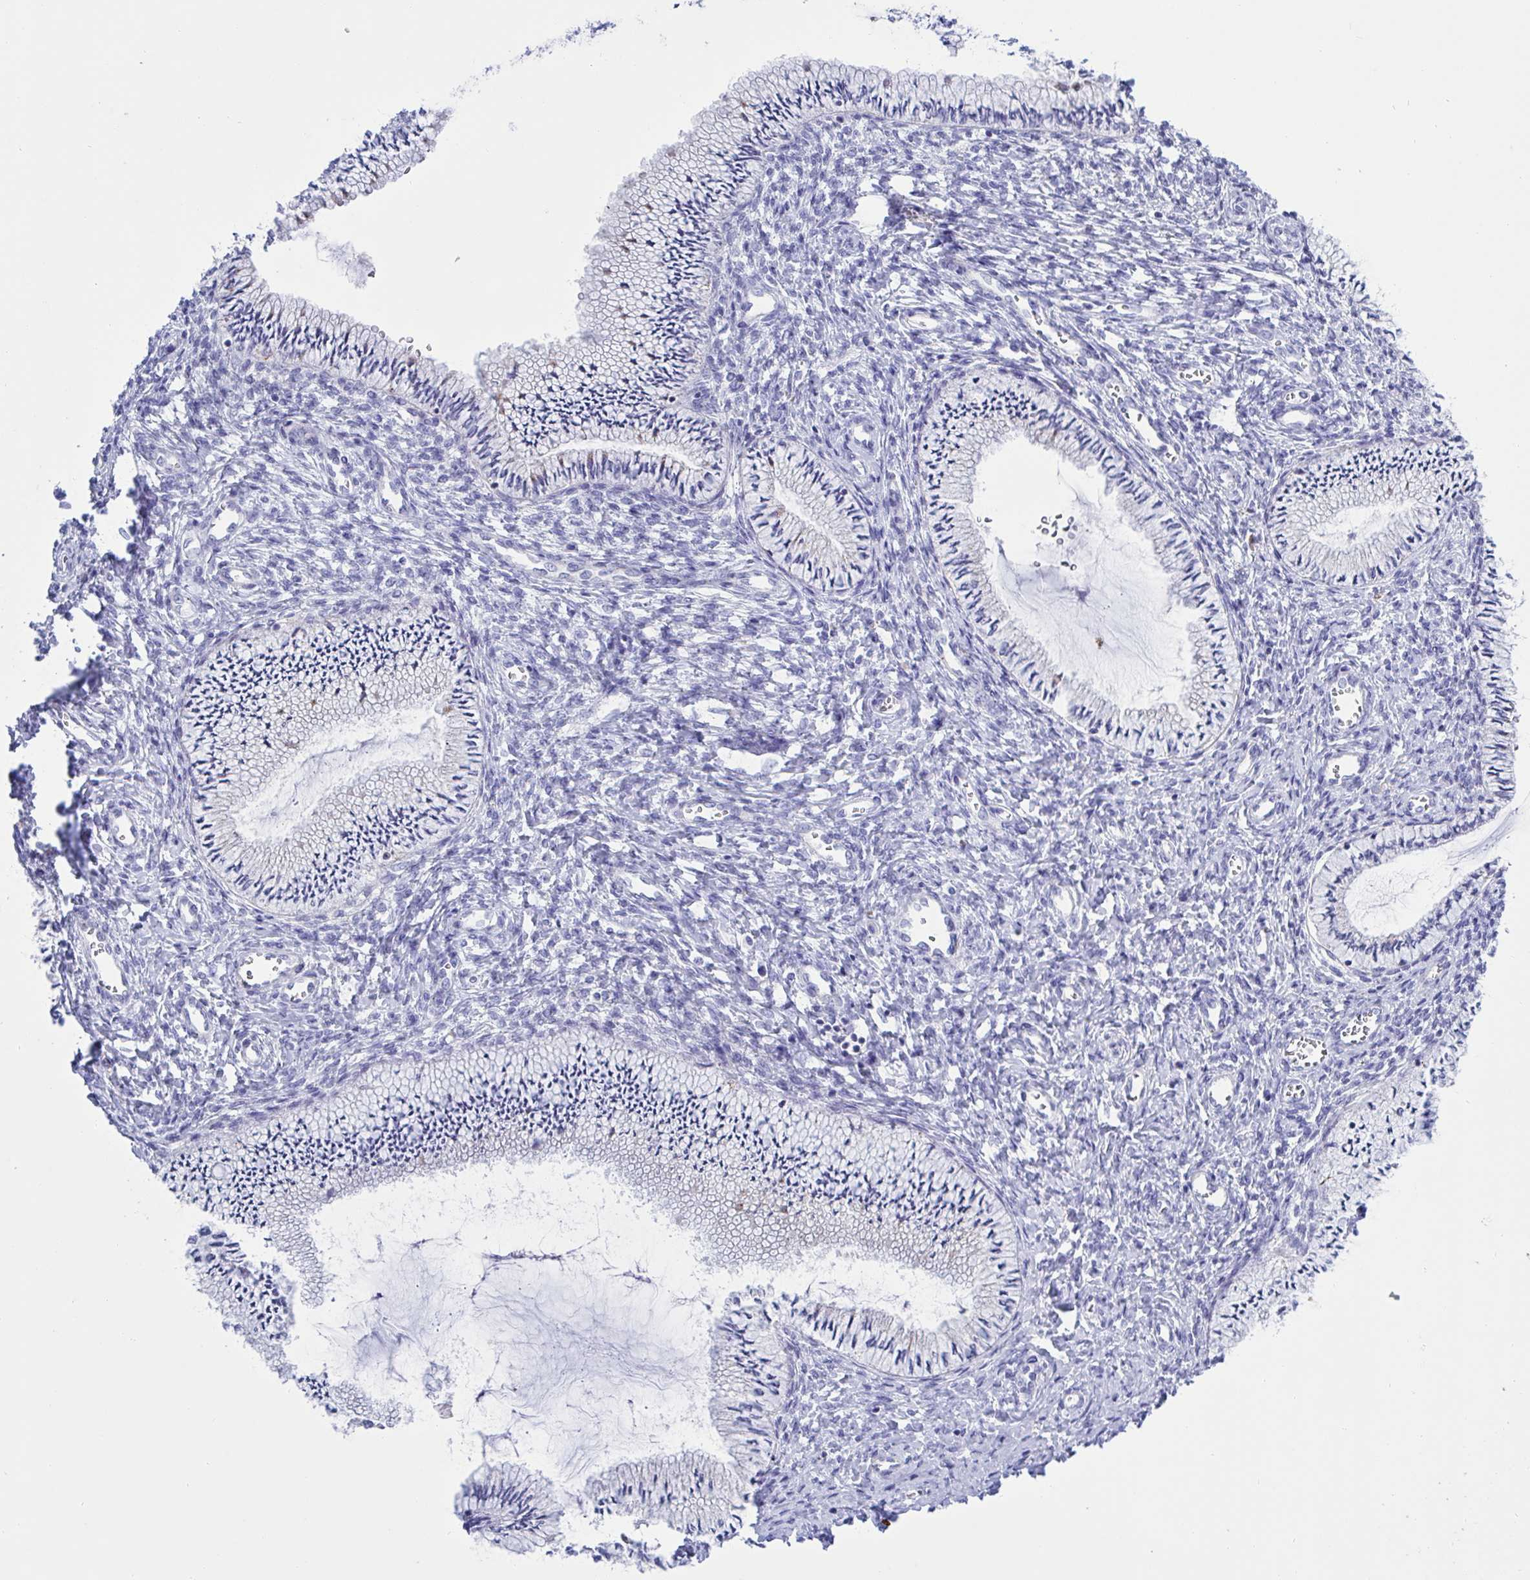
{"staining": {"intensity": "negative", "quantity": "none", "location": "none"}, "tissue": "cervix", "cell_type": "Glandular cells", "image_type": "normal", "snomed": [{"axis": "morphology", "description": "Normal tissue, NOS"}, {"axis": "topography", "description": "Cervix"}], "caption": "Glandular cells show no significant staining in unremarkable cervix.", "gene": "CHMP5", "patient": {"sex": "female", "age": 24}}